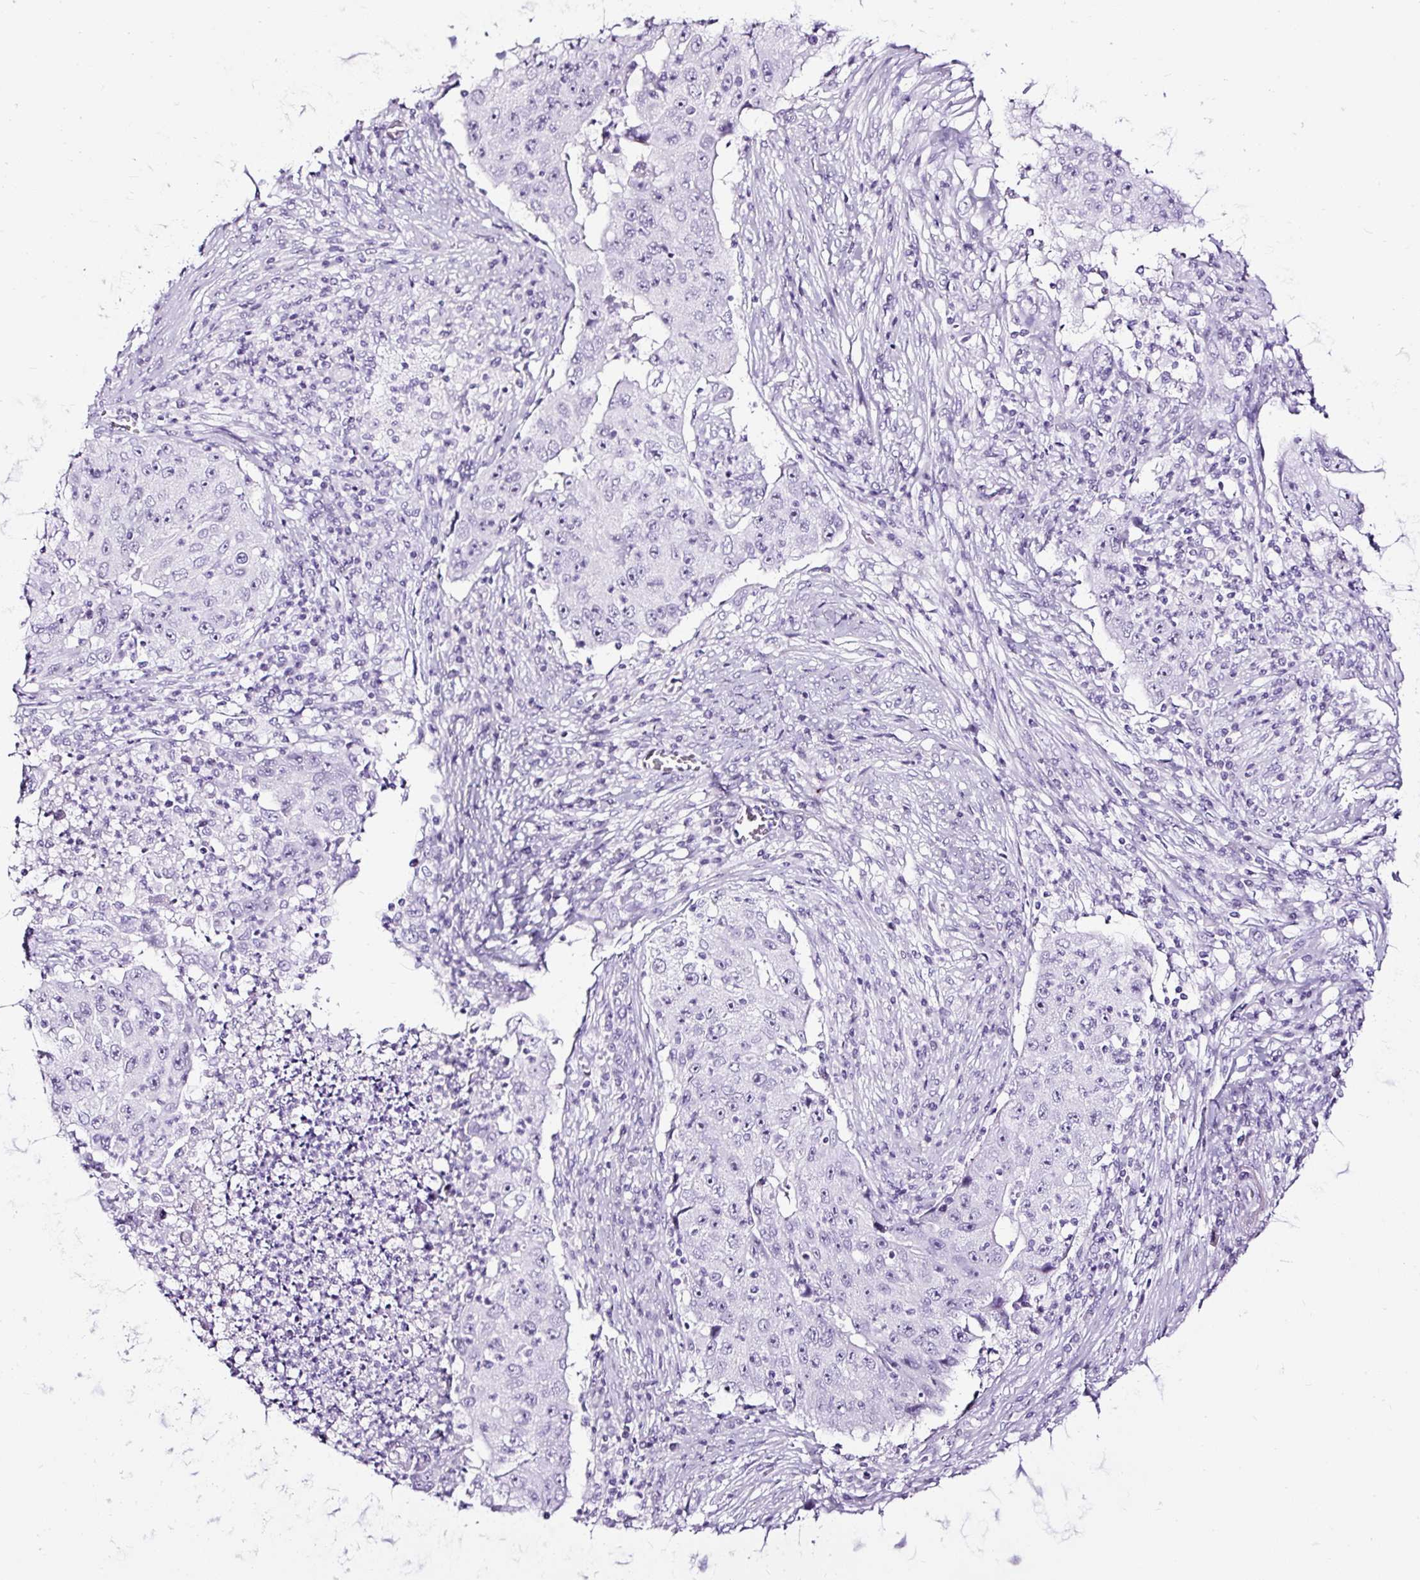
{"staining": {"intensity": "negative", "quantity": "none", "location": "none"}, "tissue": "lung cancer", "cell_type": "Tumor cells", "image_type": "cancer", "snomed": [{"axis": "morphology", "description": "Squamous cell carcinoma, NOS"}, {"axis": "topography", "description": "Lung"}], "caption": "An immunohistochemistry micrograph of lung squamous cell carcinoma is shown. There is no staining in tumor cells of lung squamous cell carcinoma.", "gene": "NPHS2", "patient": {"sex": "male", "age": 64}}